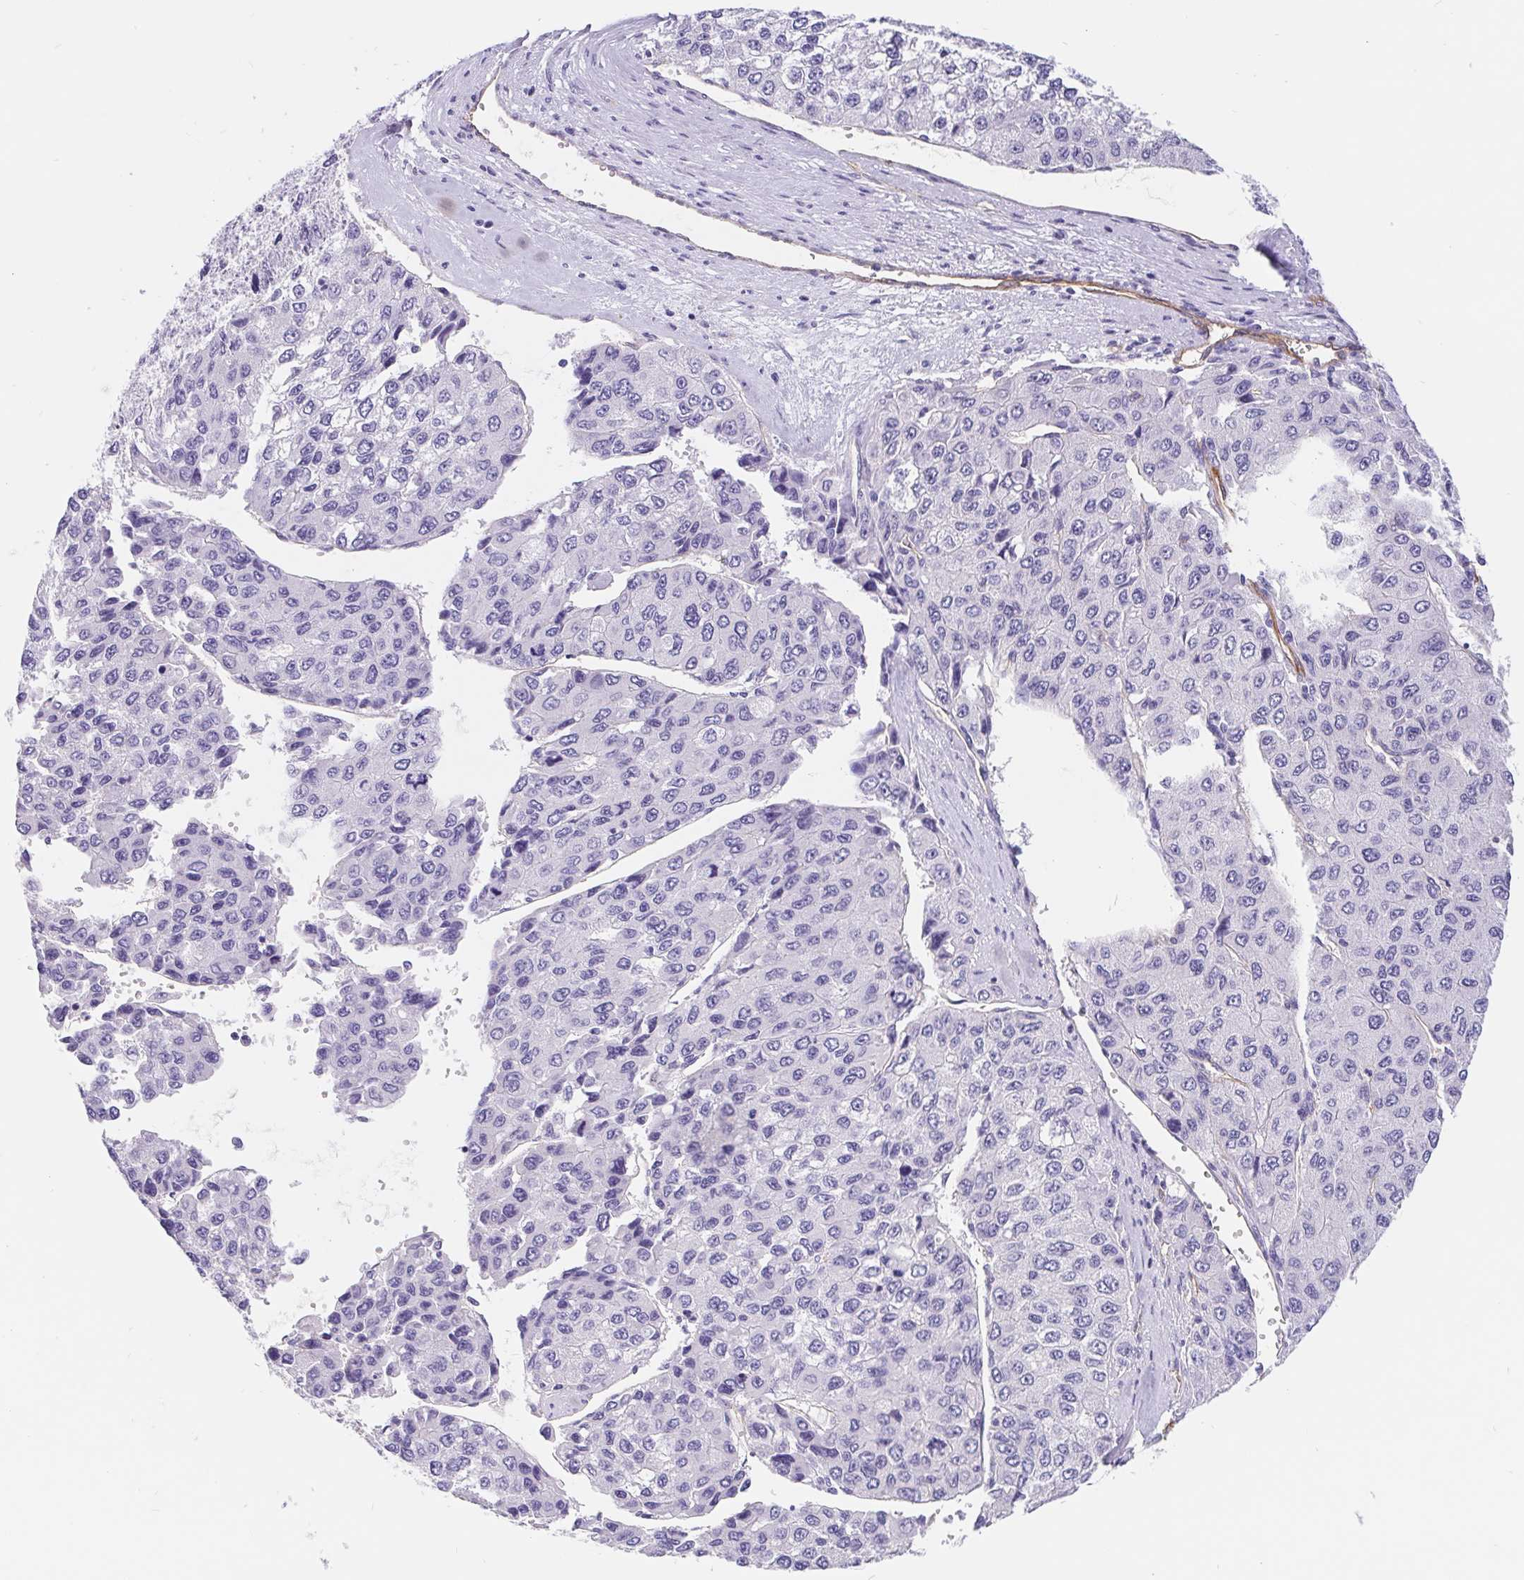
{"staining": {"intensity": "negative", "quantity": "none", "location": "none"}, "tissue": "liver cancer", "cell_type": "Tumor cells", "image_type": "cancer", "snomed": [{"axis": "morphology", "description": "Carcinoma, Hepatocellular, NOS"}, {"axis": "topography", "description": "Liver"}], "caption": "This is a micrograph of immunohistochemistry staining of liver cancer, which shows no positivity in tumor cells.", "gene": "LIMCH1", "patient": {"sex": "female", "age": 66}}